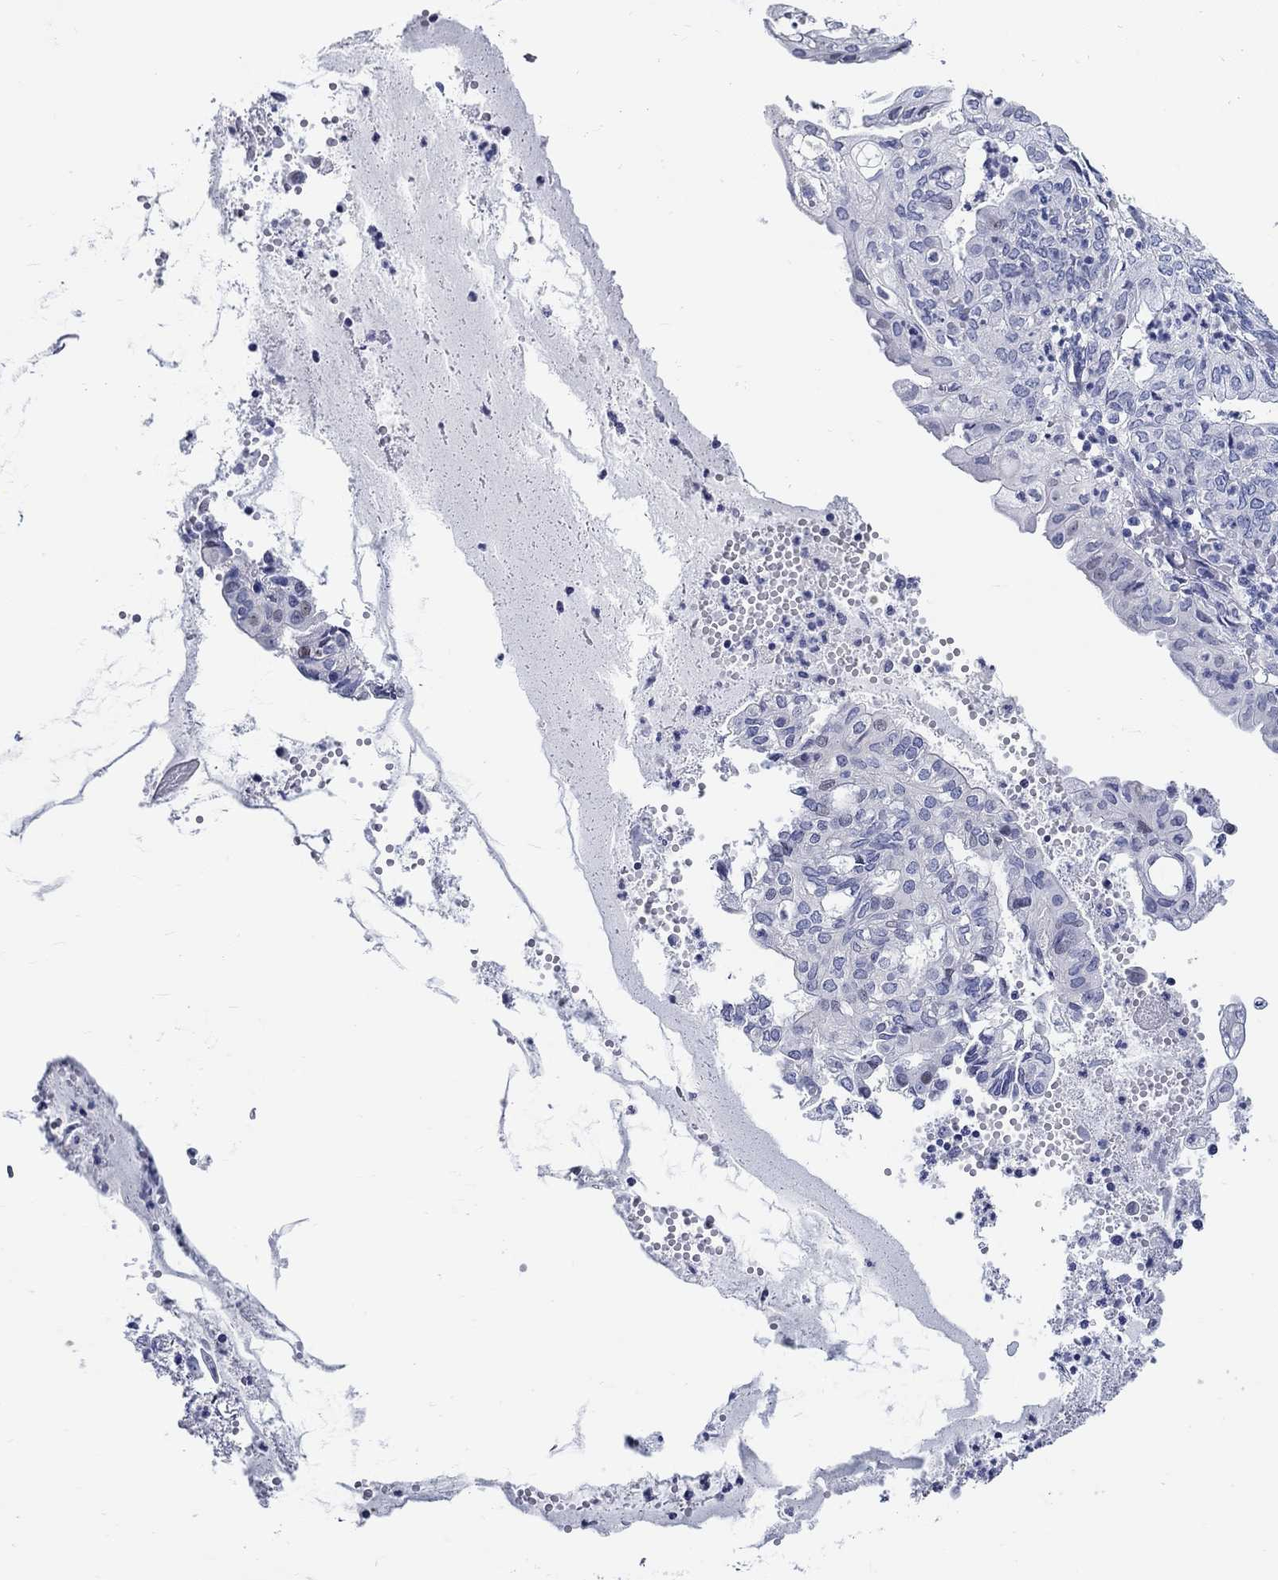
{"staining": {"intensity": "negative", "quantity": "none", "location": "none"}, "tissue": "endometrial cancer", "cell_type": "Tumor cells", "image_type": "cancer", "snomed": [{"axis": "morphology", "description": "Adenocarcinoma, NOS"}, {"axis": "topography", "description": "Endometrium"}], "caption": "A photomicrograph of human endometrial adenocarcinoma is negative for staining in tumor cells.", "gene": "CRYGS", "patient": {"sex": "female", "age": 68}}